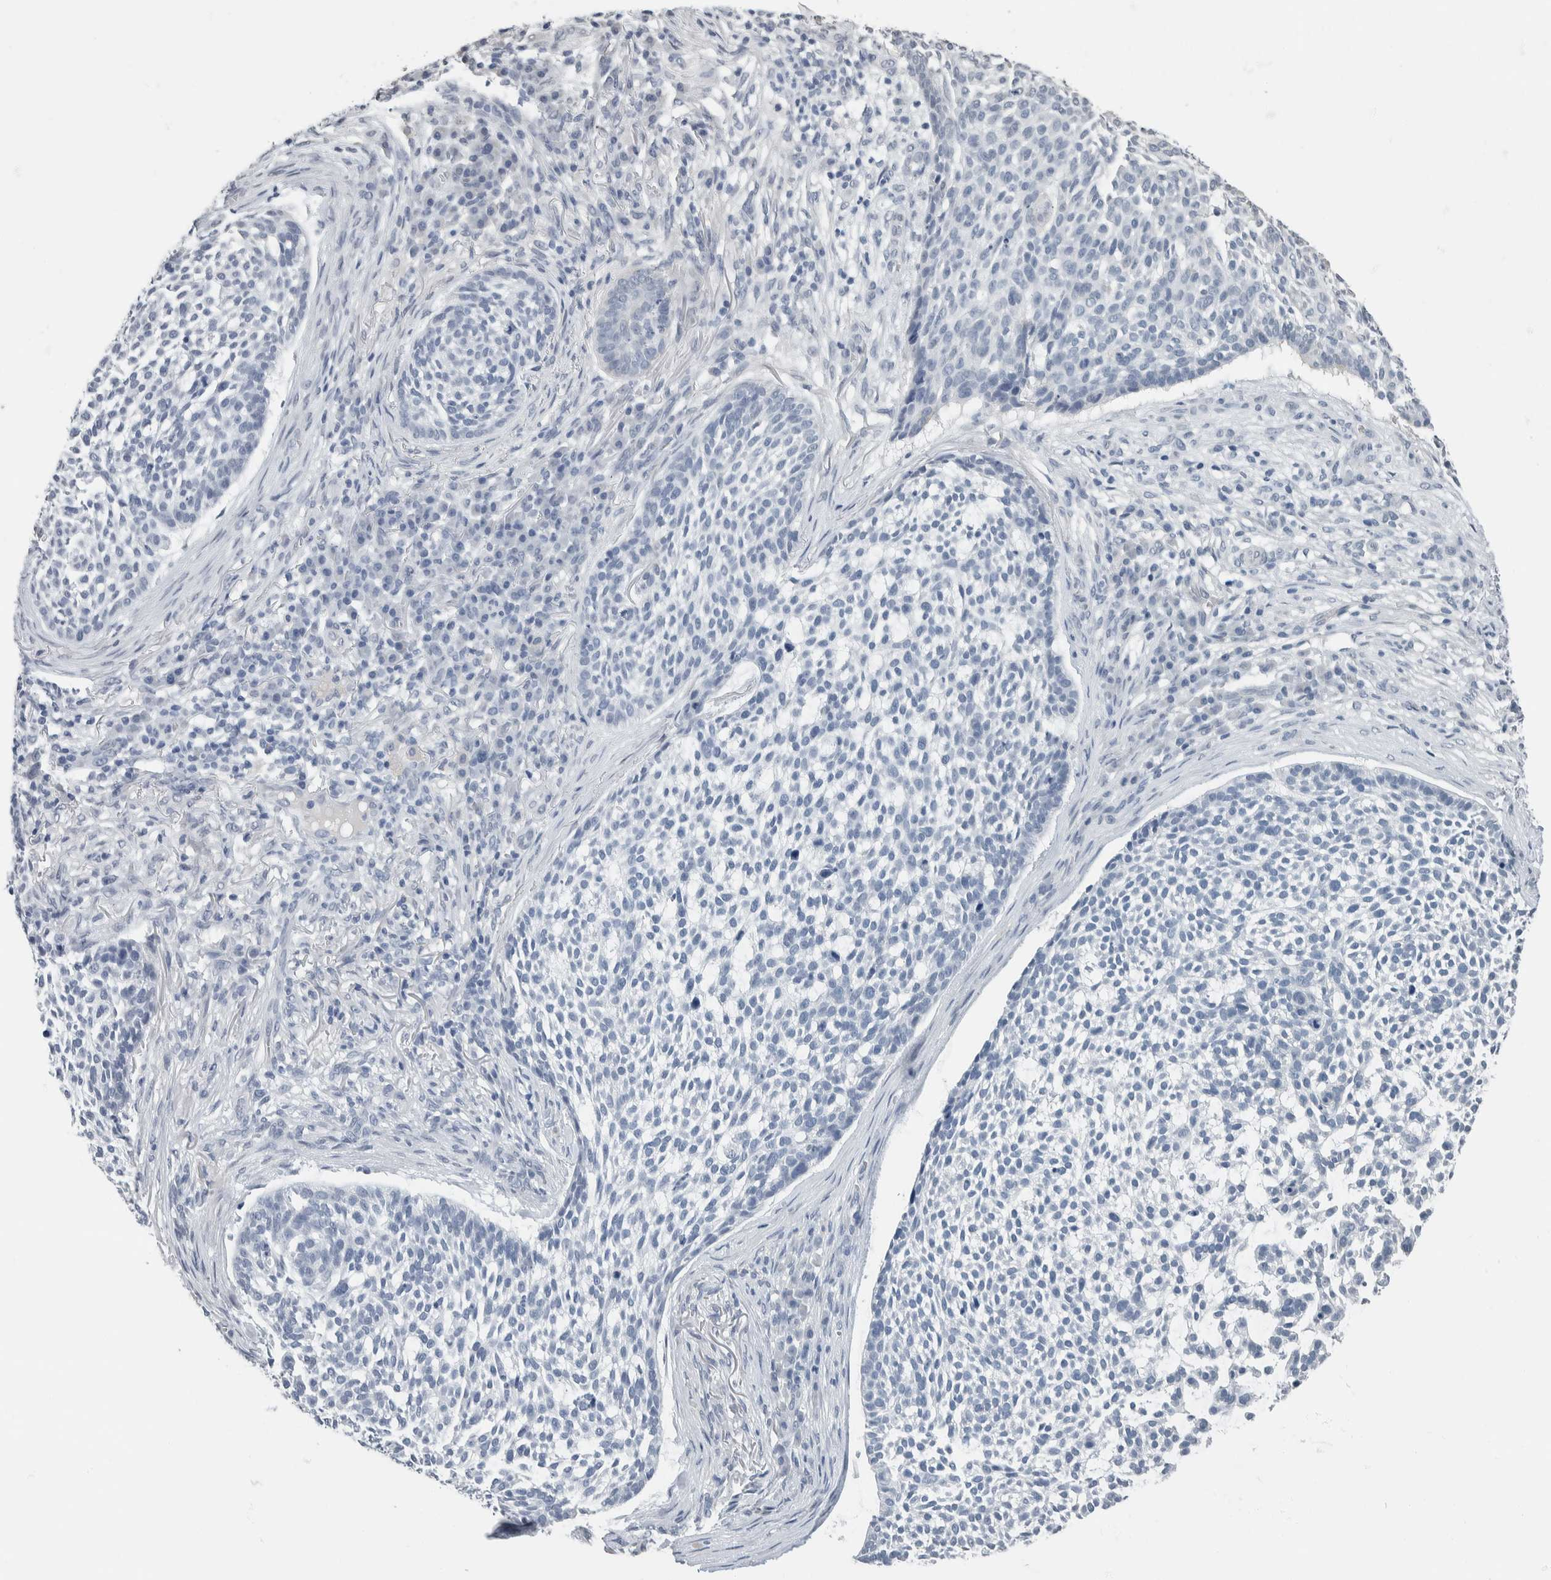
{"staining": {"intensity": "negative", "quantity": "none", "location": "none"}, "tissue": "skin cancer", "cell_type": "Tumor cells", "image_type": "cancer", "snomed": [{"axis": "morphology", "description": "Basal cell carcinoma"}, {"axis": "topography", "description": "Skin"}], "caption": "Skin cancer (basal cell carcinoma) stained for a protein using immunohistochemistry (IHC) shows no expression tumor cells.", "gene": "NEFM", "patient": {"sex": "female", "age": 64}}